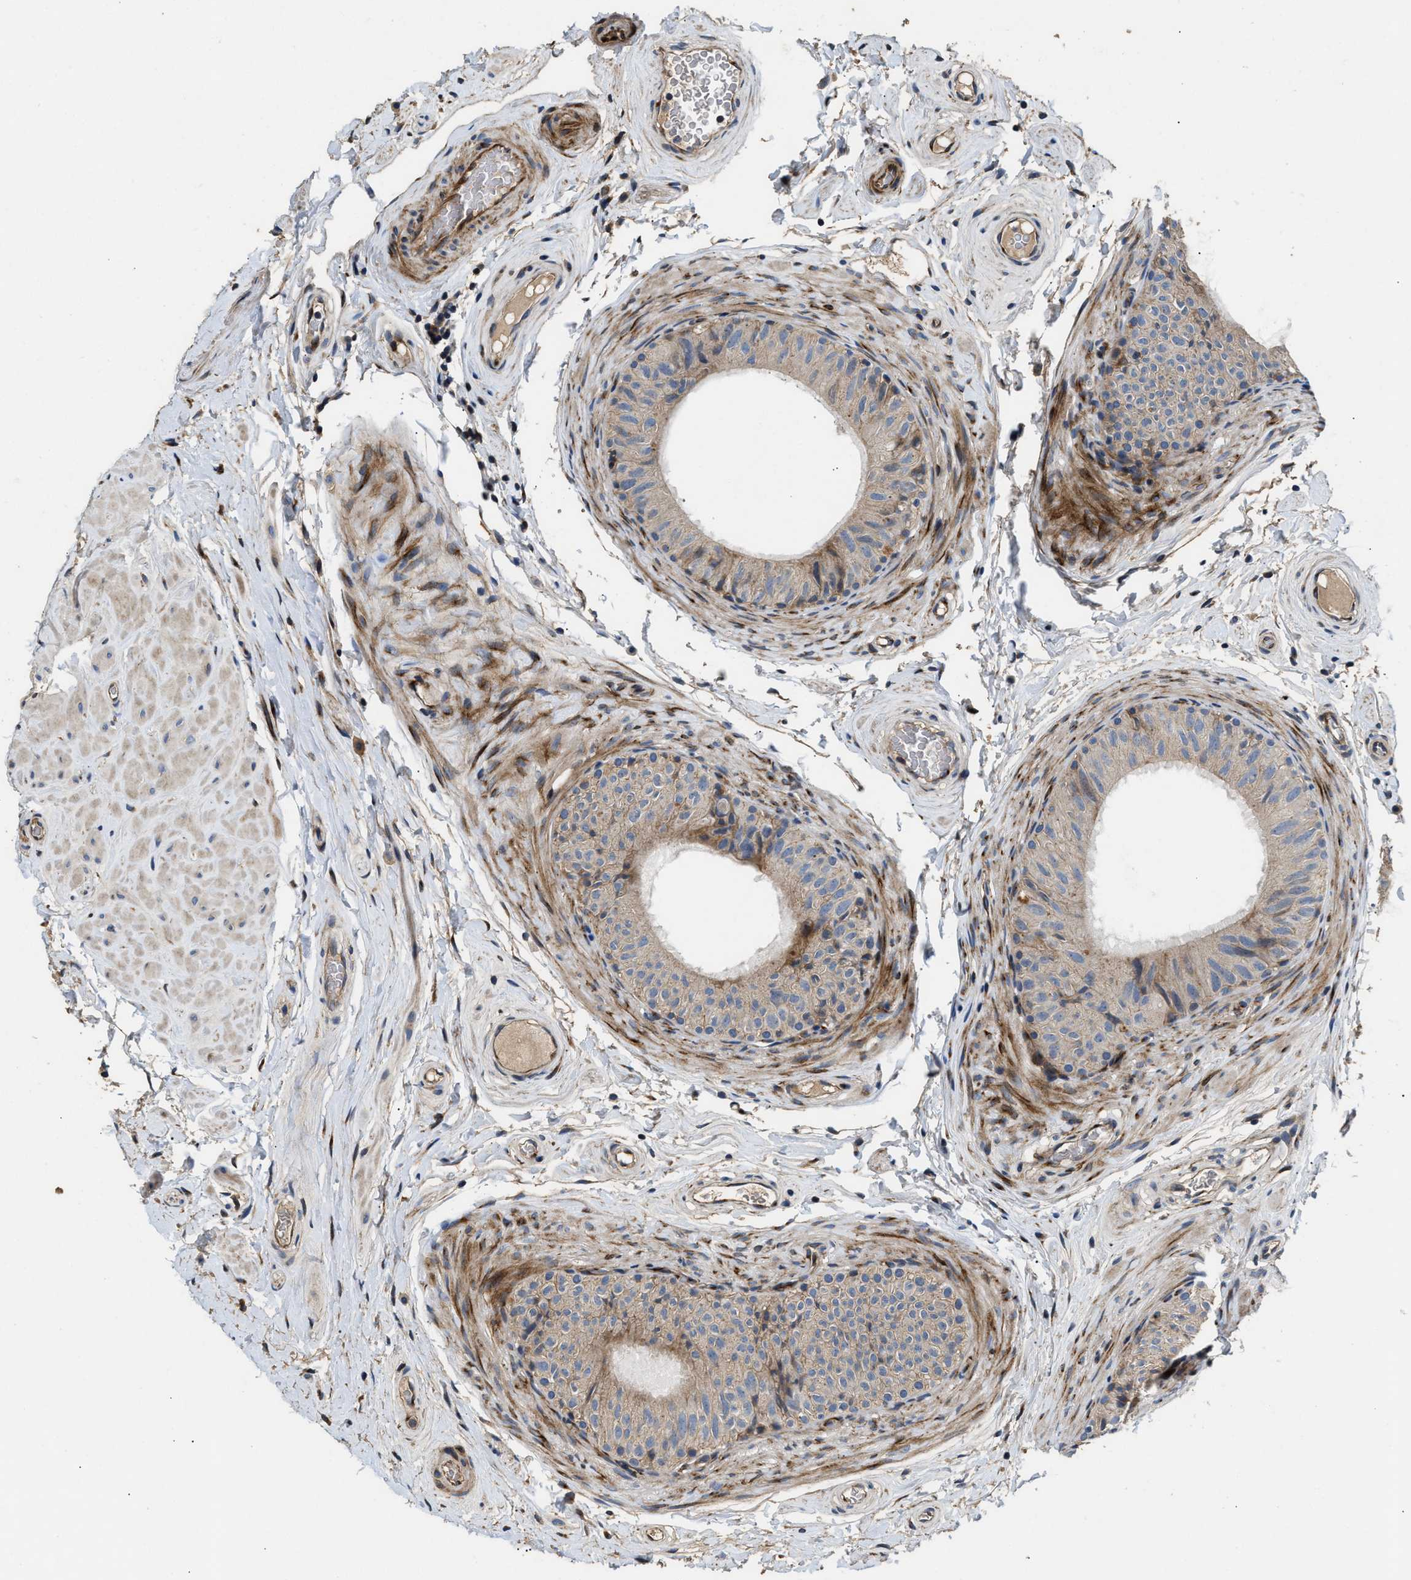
{"staining": {"intensity": "strong", "quantity": "<25%", "location": "cytoplasmic/membranous"}, "tissue": "epididymis", "cell_type": "Glandular cells", "image_type": "normal", "snomed": [{"axis": "morphology", "description": "Normal tissue, NOS"}, {"axis": "topography", "description": "Epididymis"}], "caption": "A brown stain labels strong cytoplasmic/membranous positivity of a protein in glandular cells of normal epididymis. (DAB IHC with brightfield microscopy, high magnification).", "gene": "IL17RC", "patient": {"sex": "male", "age": 34}}